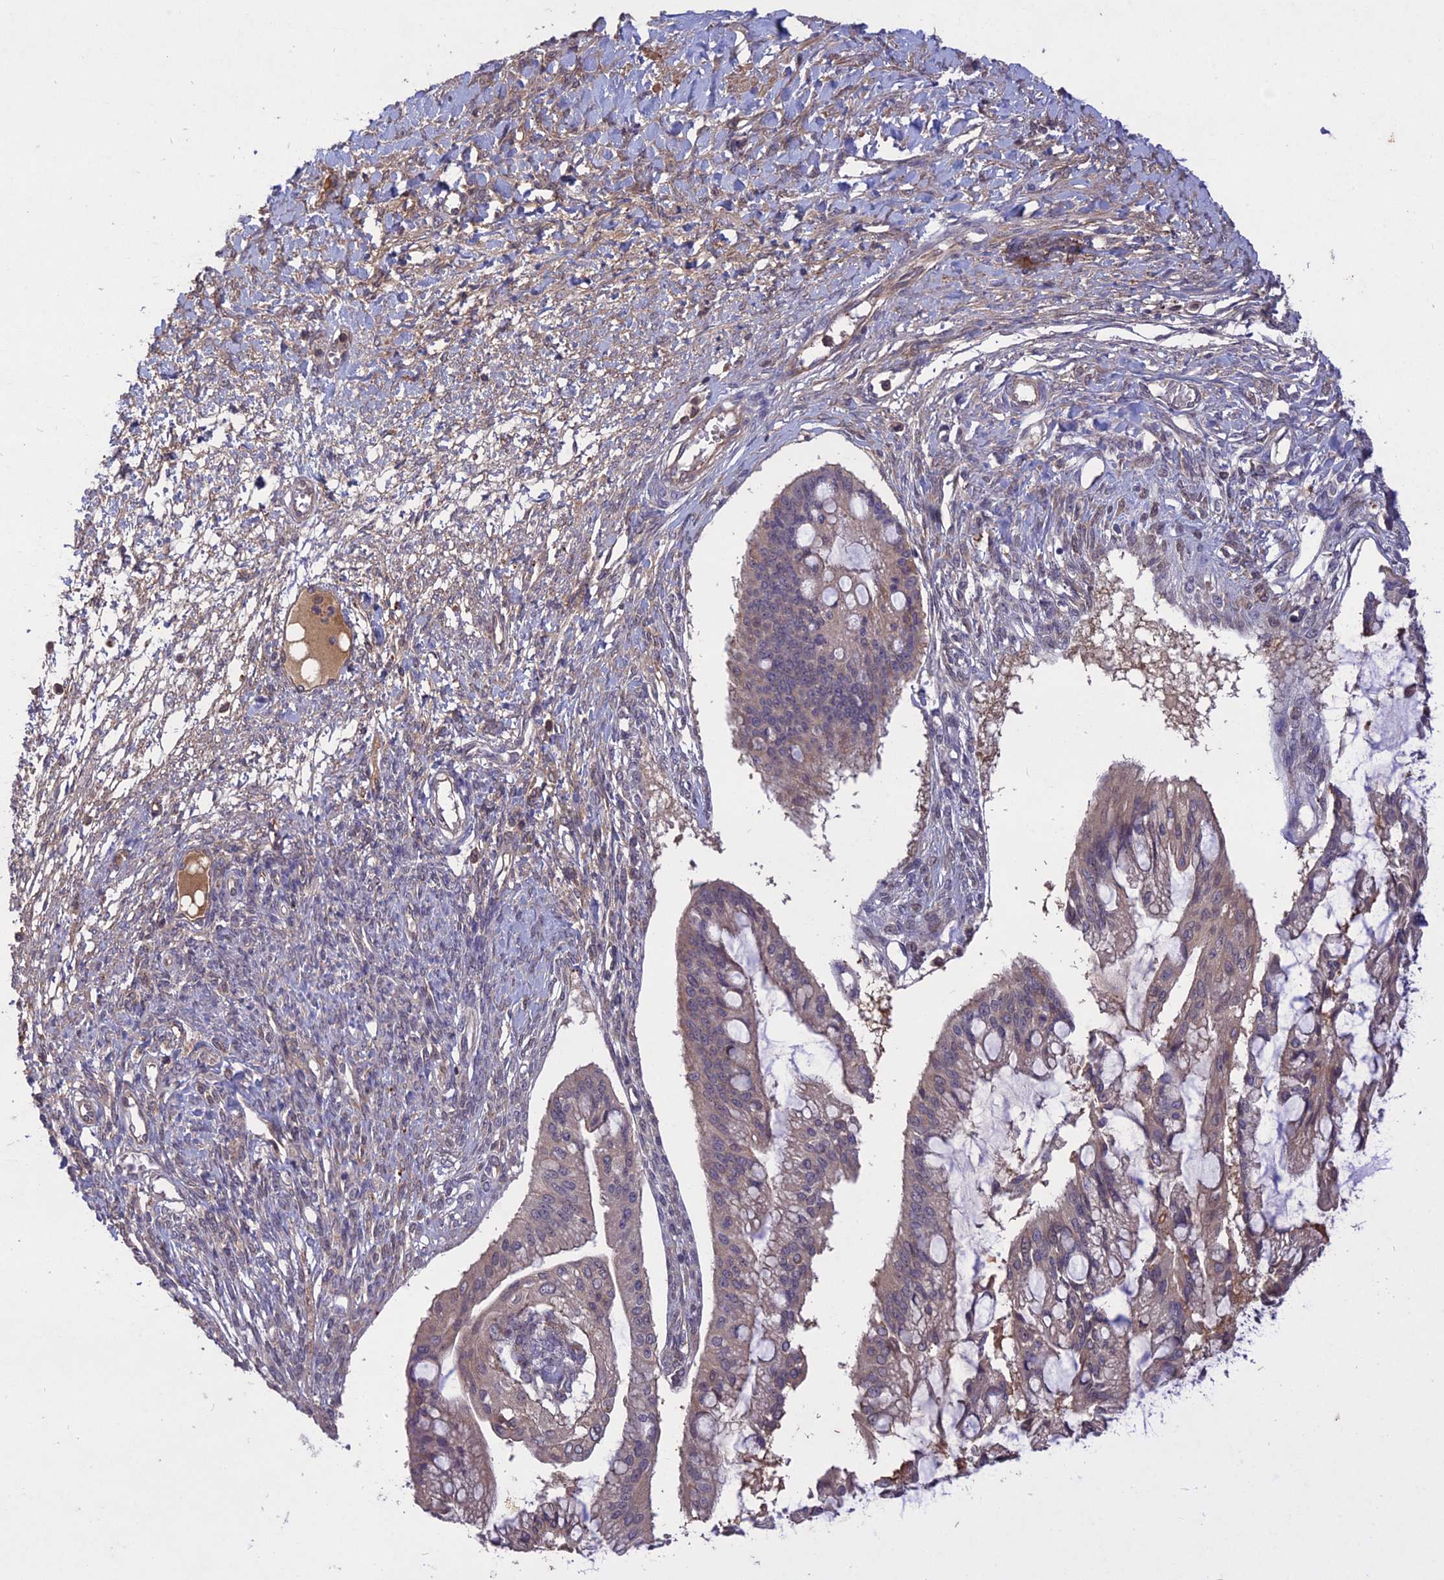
{"staining": {"intensity": "weak", "quantity": ">75%", "location": "cytoplasmic/membranous"}, "tissue": "ovarian cancer", "cell_type": "Tumor cells", "image_type": "cancer", "snomed": [{"axis": "morphology", "description": "Cystadenocarcinoma, mucinous, NOS"}, {"axis": "topography", "description": "Ovary"}], "caption": "Immunohistochemical staining of ovarian cancer shows low levels of weak cytoplasmic/membranous positivity in approximately >75% of tumor cells.", "gene": "ADO", "patient": {"sex": "female", "age": 73}}